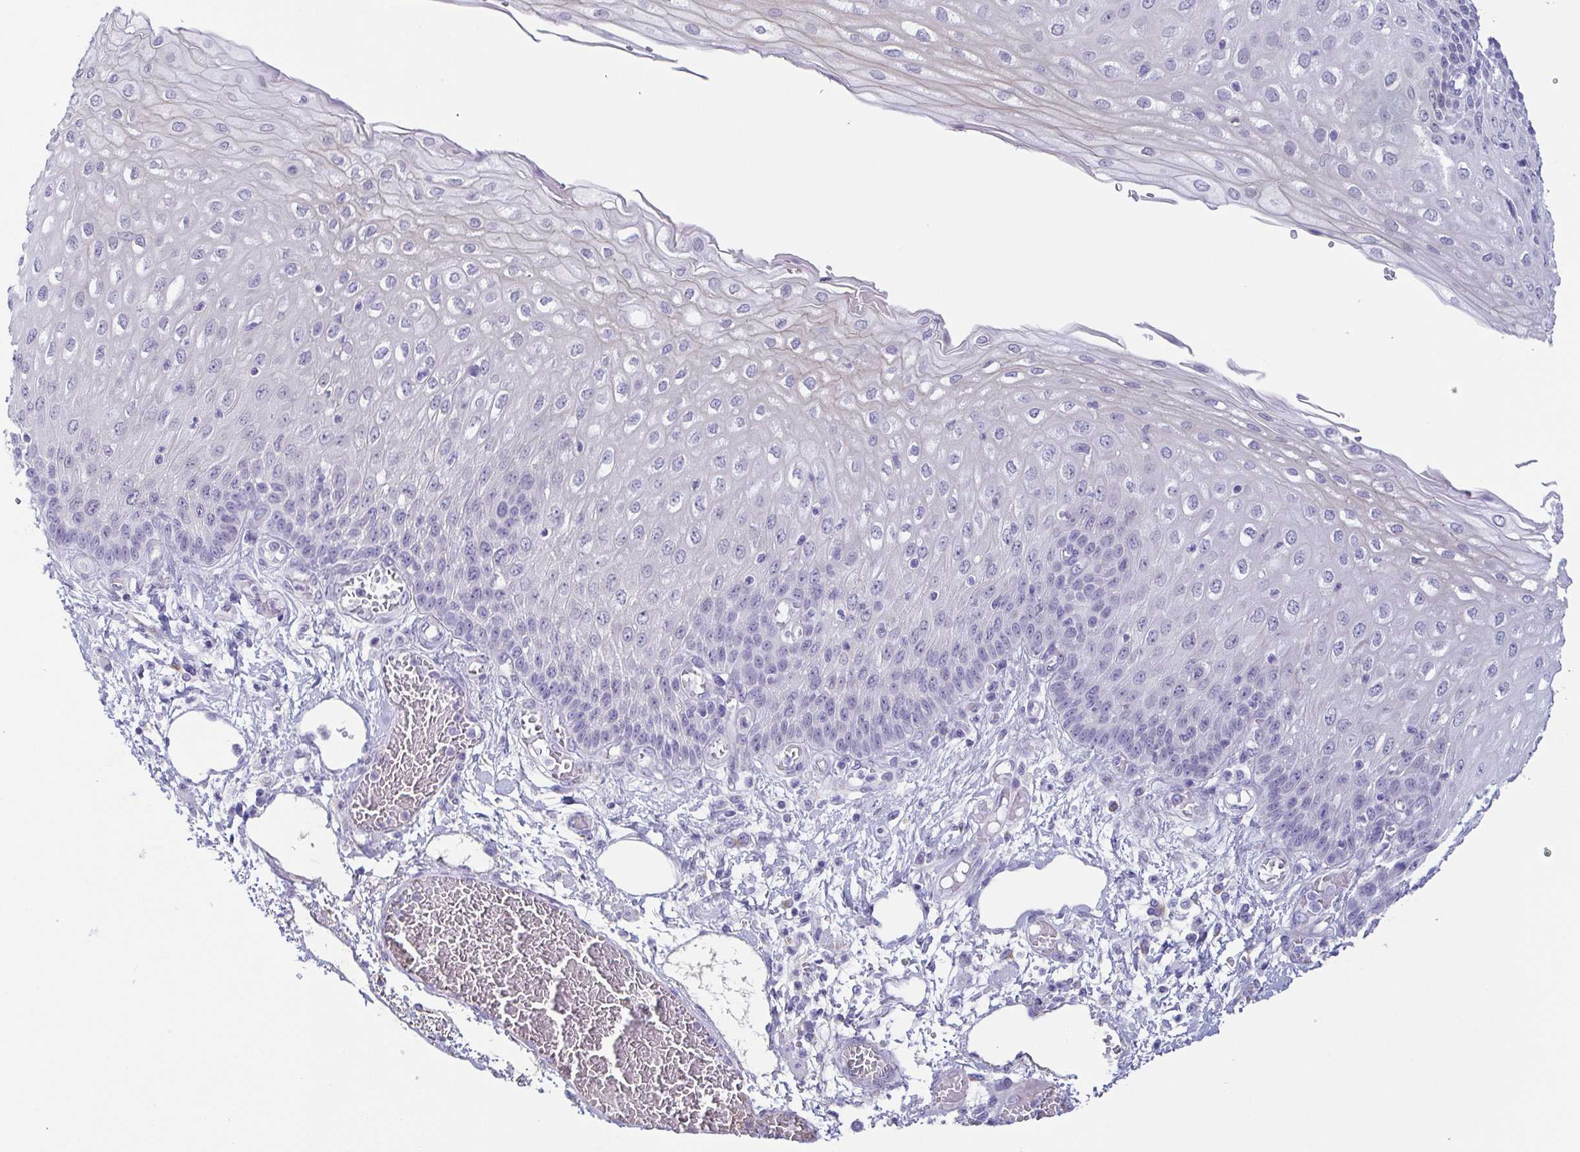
{"staining": {"intensity": "negative", "quantity": "none", "location": "none"}, "tissue": "esophagus", "cell_type": "Squamous epithelial cells", "image_type": "normal", "snomed": [{"axis": "morphology", "description": "Normal tissue, NOS"}, {"axis": "morphology", "description": "Adenocarcinoma, NOS"}, {"axis": "topography", "description": "Esophagus"}], "caption": "The image demonstrates no staining of squamous epithelial cells in benign esophagus.", "gene": "LDLRAD1", "patient": {"sex": "male", "age": 81}}